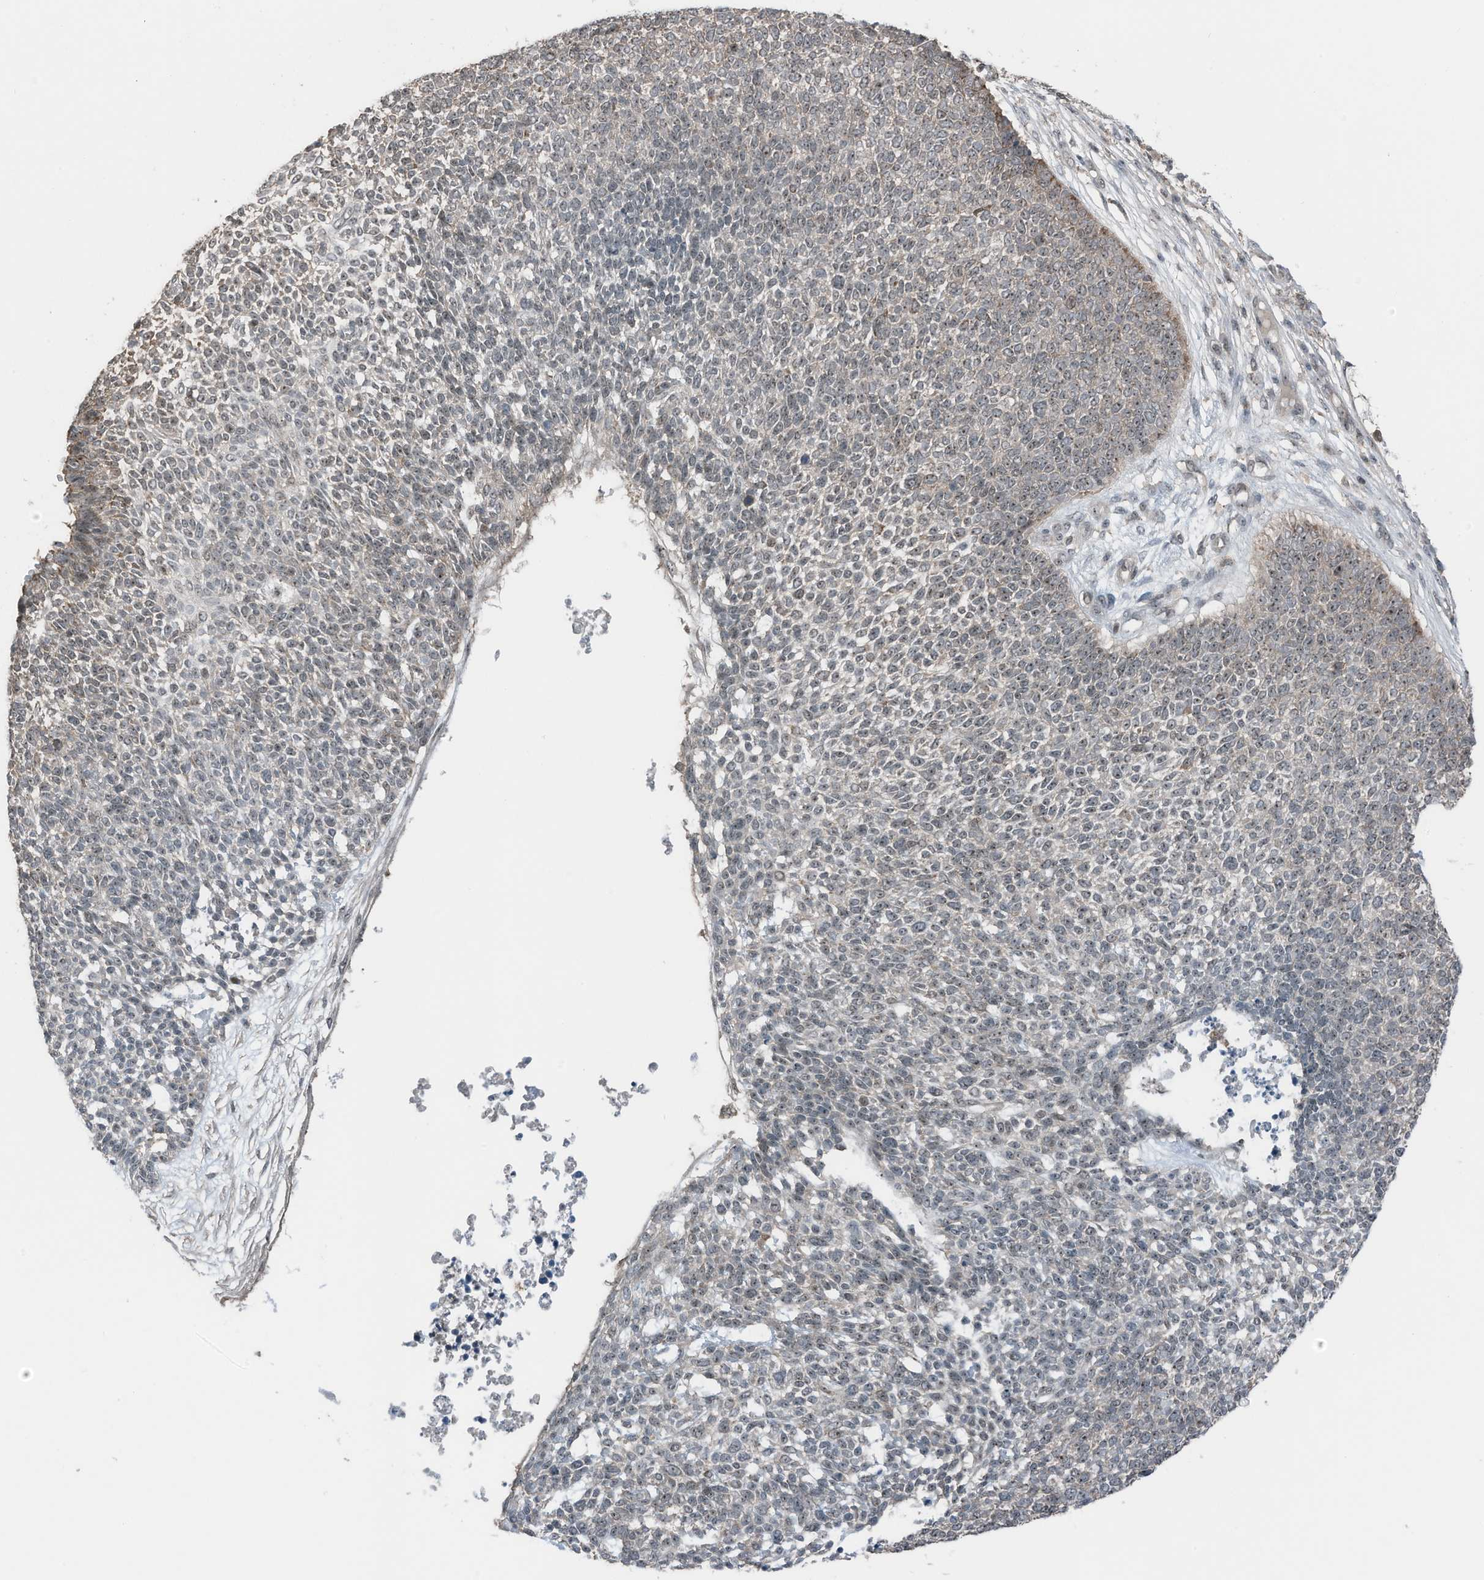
{"staining": {"intensity": "moderate", "quantity": "25%-75%", "location": "nuclear"}, "tissue": "skin cancer", "cell_type": "Tumor cells", "image_type": "cancer", "snomed": [{"axis": "morphology", "description": "Basal cell carcinoma"}, {"axis": "topography", "description": "Skin"}], "caption": "A brown stain shows moderate nuclear staining of a protein in skin cancer tumor cells. The staining is performed using DAB (3,3'-diaminobenzidine) brown chromogen to label protein expression. The nuclei are counter-stained blue using hematoxylin.", "gene": "UTP3", "patient": {"sex": "female", "age": 84}}